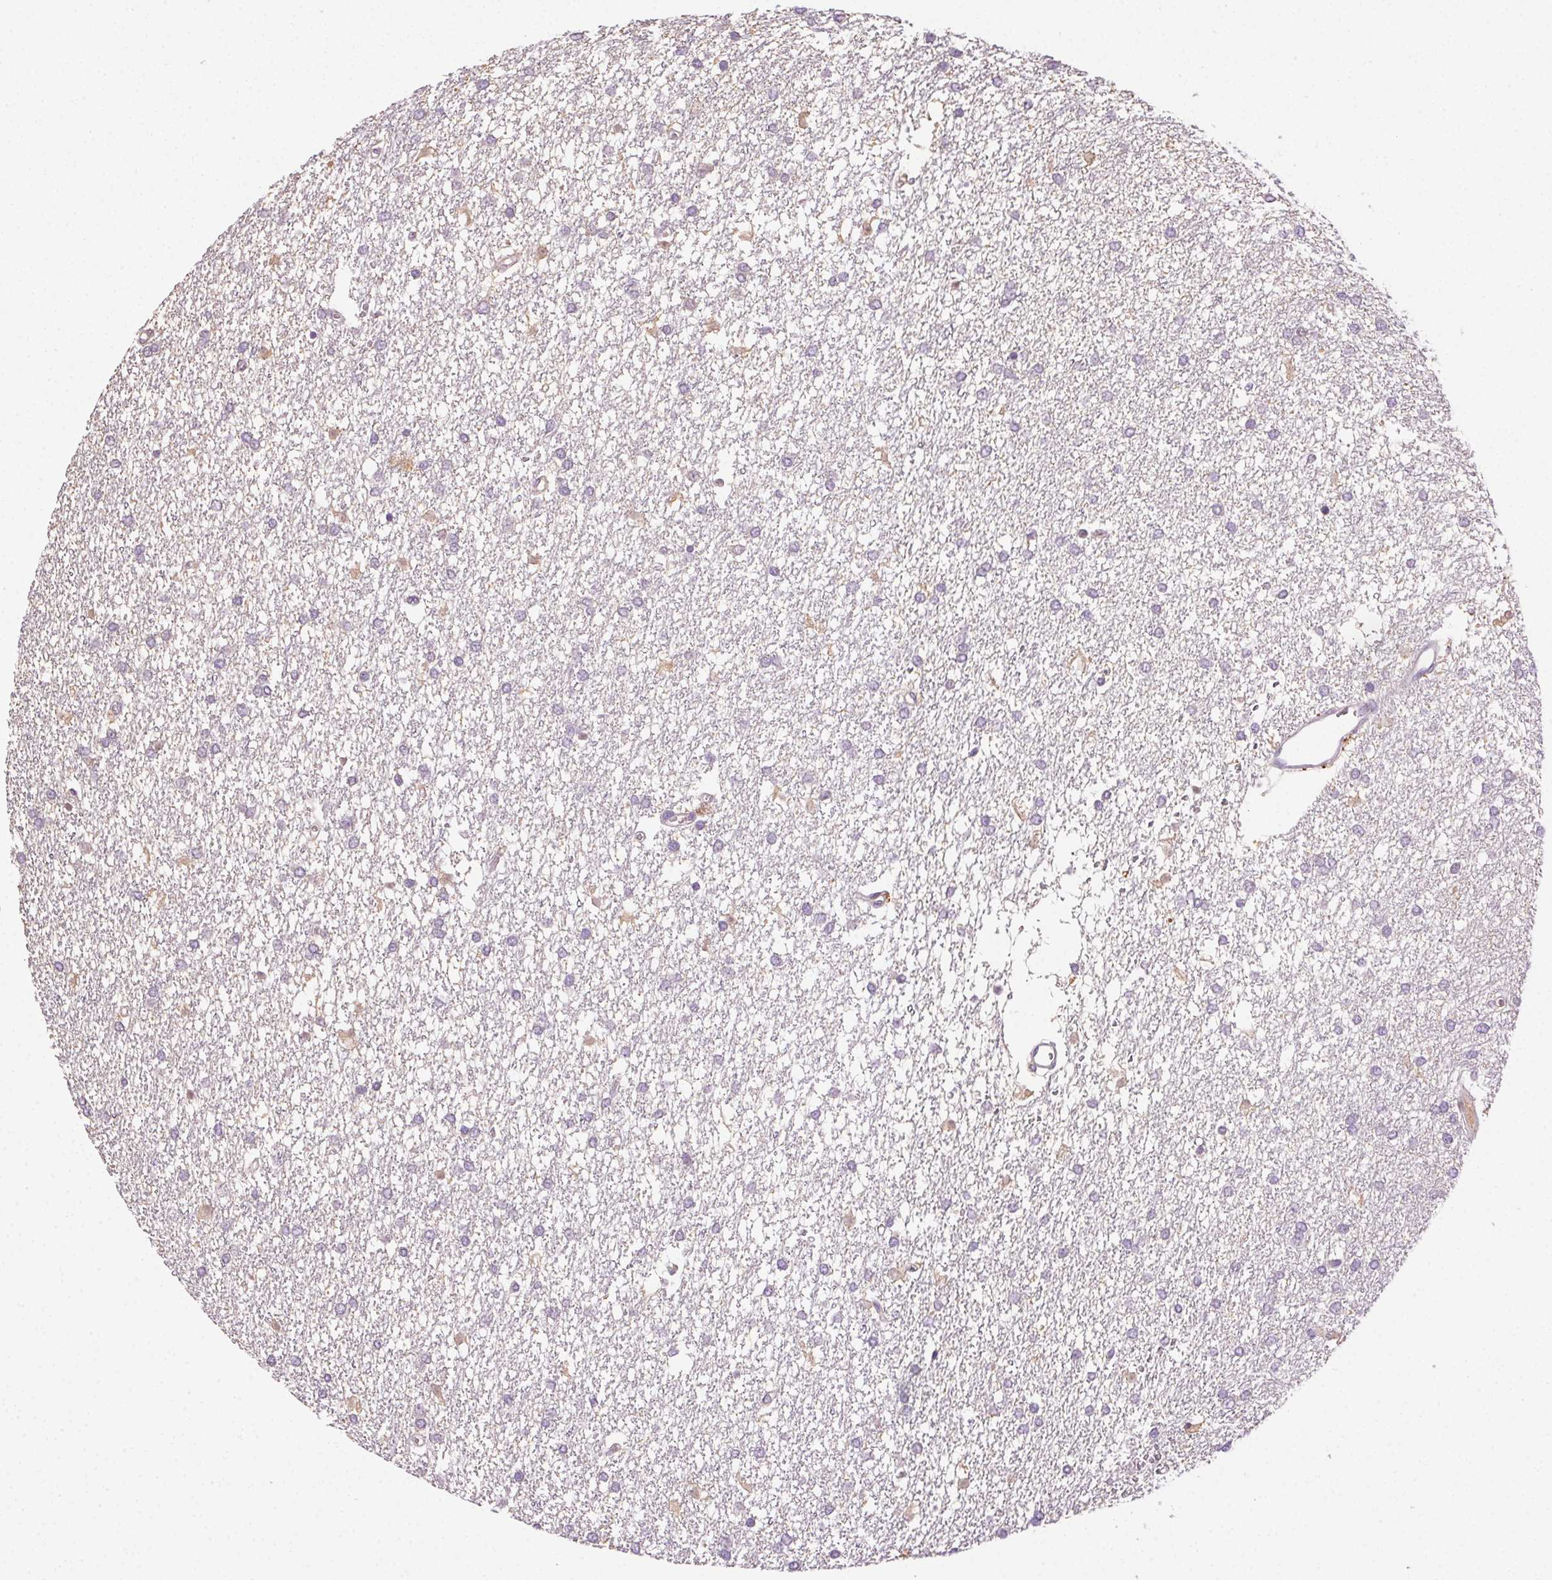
{"staining": {"intensity": "negative", "quantity": "none", "location": "none"}, "tissue": "glioma", "cell_type": "Tumor cells", "image_type": "cancer", "snomed": [{"axis": "morphology", "description": "Glioma, malignant, High grade"}, {"axis": "topography", "description": "Brain"}], "caption": "Immunohistochemistry (IHC) histopathology image of glioma stained for a protein (brown), which reveals no staining in tumor cells. (IHC, brightfield microscopy, high magnification).", "gene": "BPIFB2", "patient": {"sex": "female", "age": 61}}